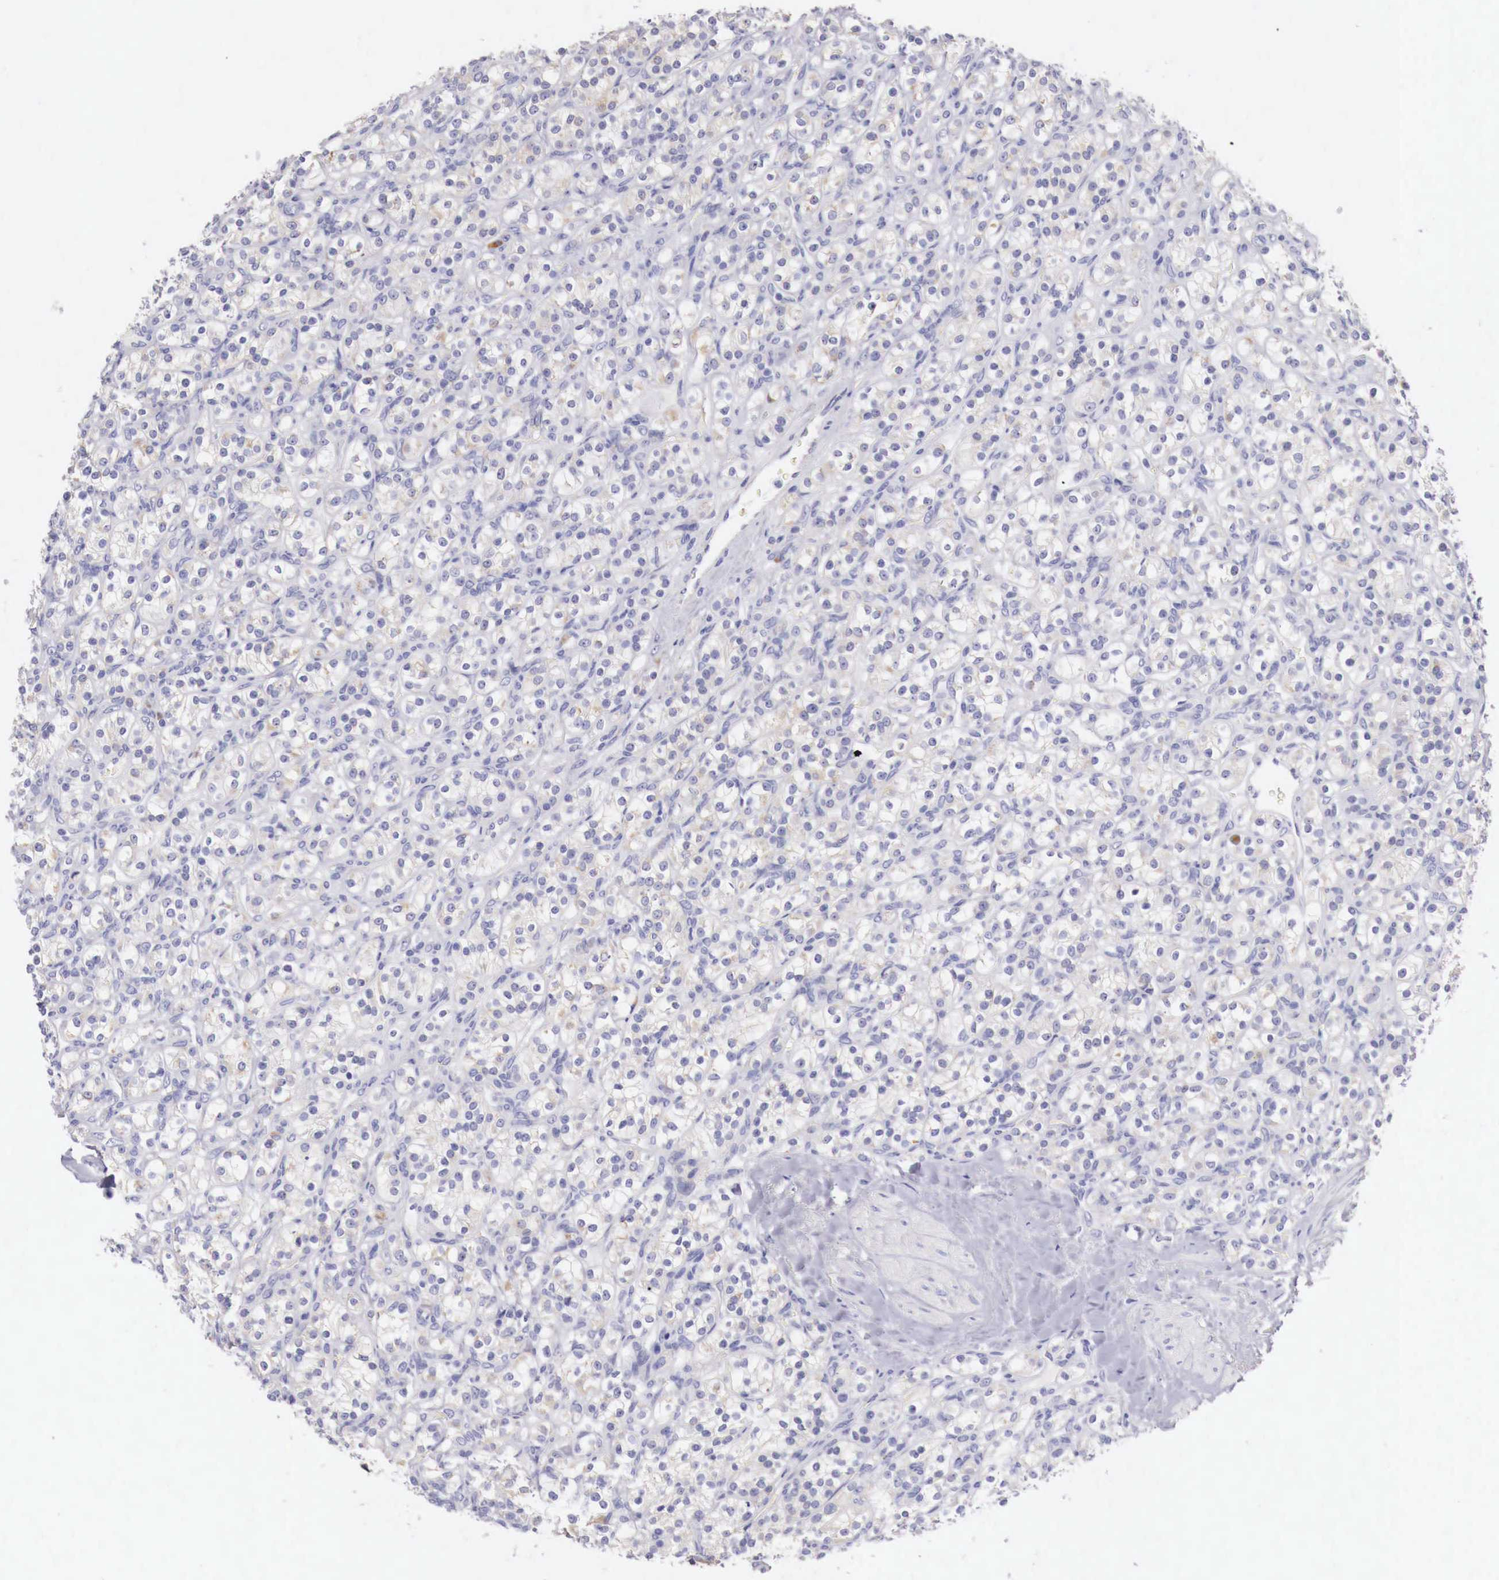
{"staining": {"intensity": "weak", "quantity": ">75%", "location": "cytoplasmic/membranous"}, "tissue": "renal cancer", "cell_type": "Tumor cells", "image_type": "cancer", "snomed": [{"axis": "morphology", "description": "Adenocarcinoma, NOS"}, {"axis": "topography", "description": "Kidney"}], "caption": "Tumor cells reveal low levels of weak cytoplasmic/membranous expression in about >75% of cells in adenocarcinoma (renal).", "gene": "NREP", "patient": {"sex": "male", "age": 77}}